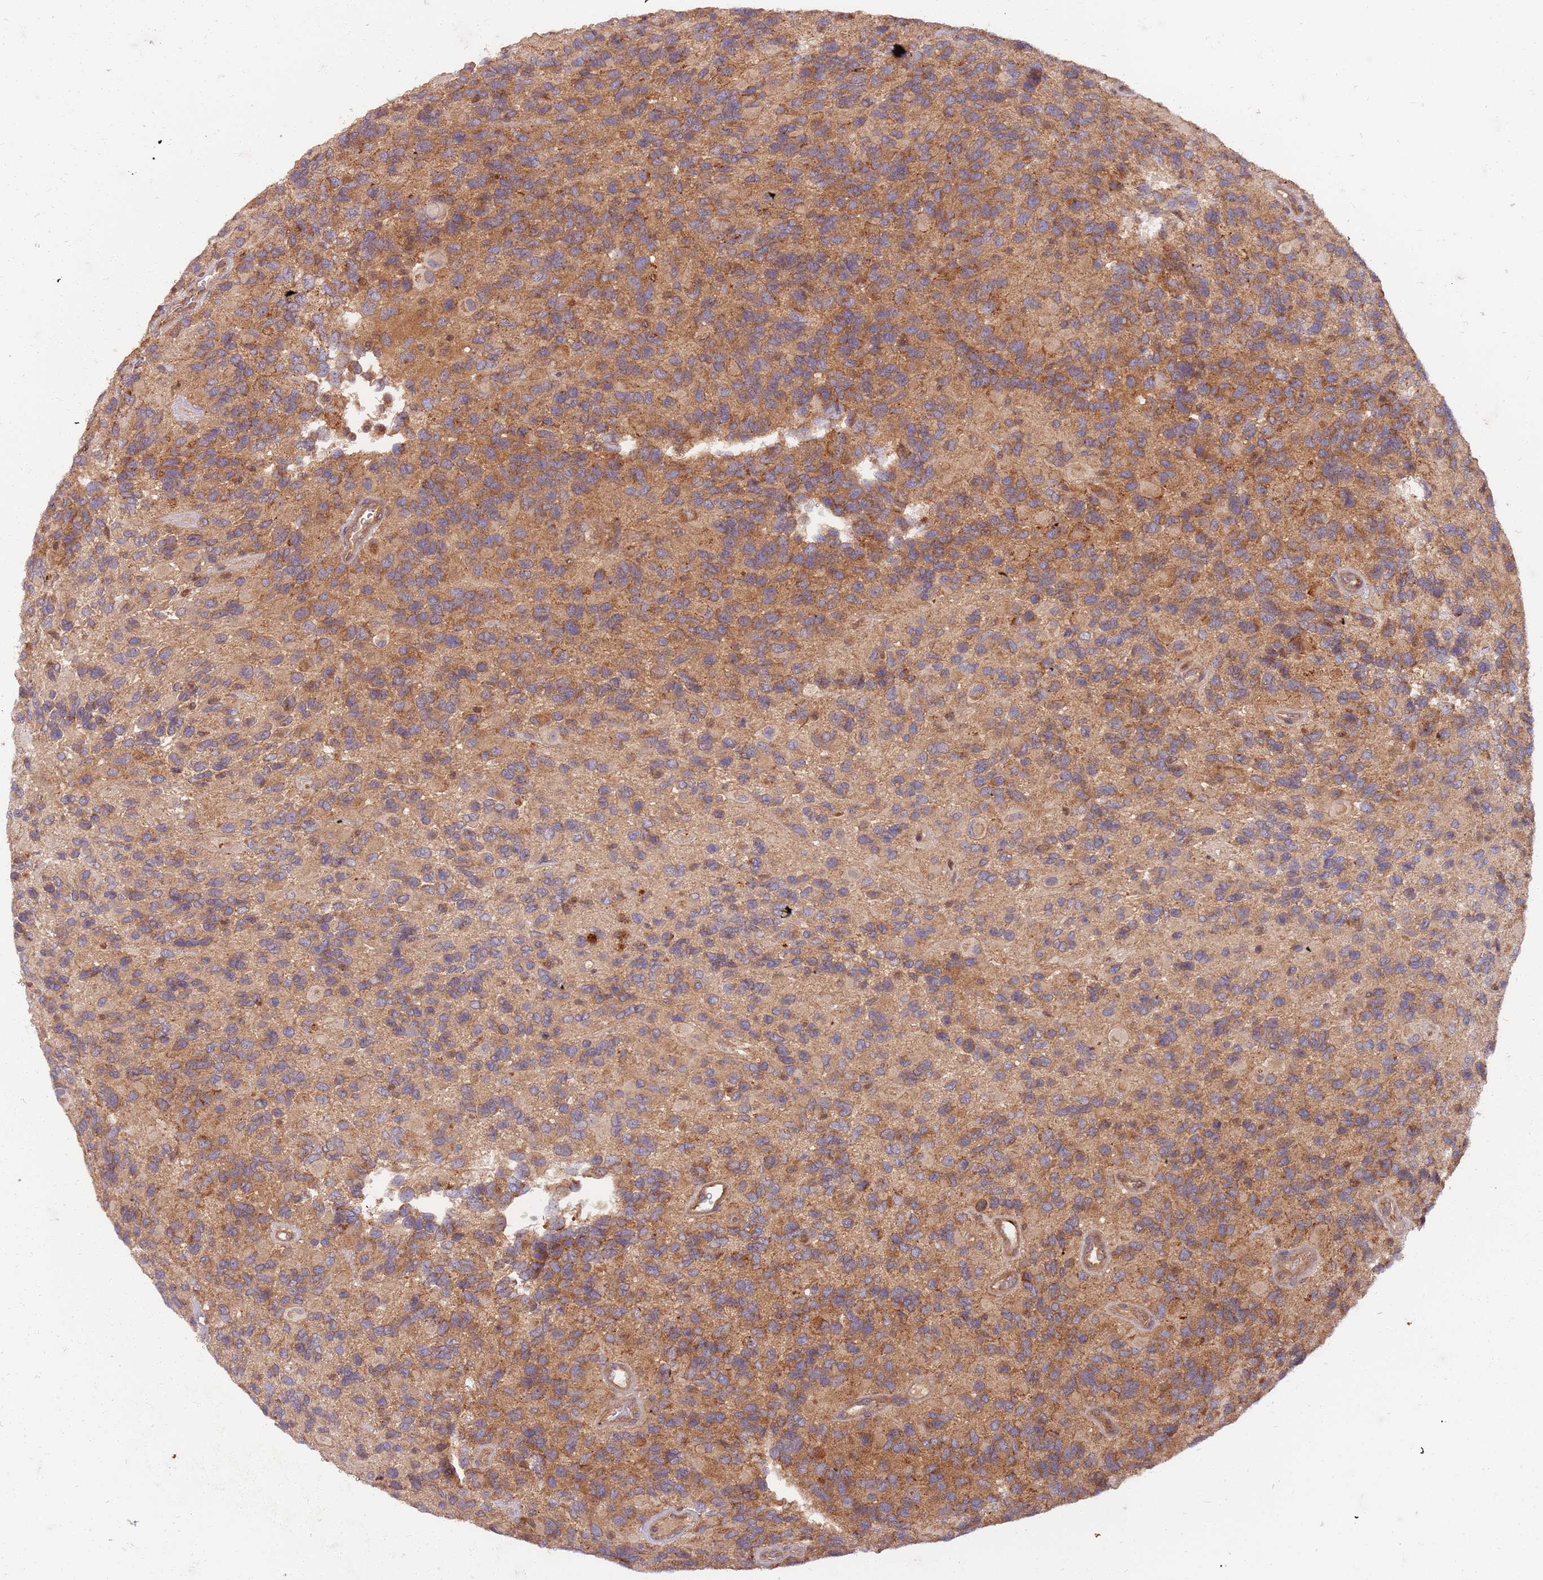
{"staining": {"intensity": "weak", "quantity": "<25%", "location": "cytoplasmic/membranous"}, "tissue": "glioma", "cell_type": "Tumor cells", "image_type": "cancer", "snomed": [{"axis": "morphology", "description": "Glioma, malignant, High grade"}, {"axis": "topography", "description": "Brain"}], "caption": "This is an immunohistochemistry (IHC) image of human malignant high-grade glioma. There is no positivity in tumor cells.", "gene": "OSBP", "patient": {"sex": "male", "age": 77}}